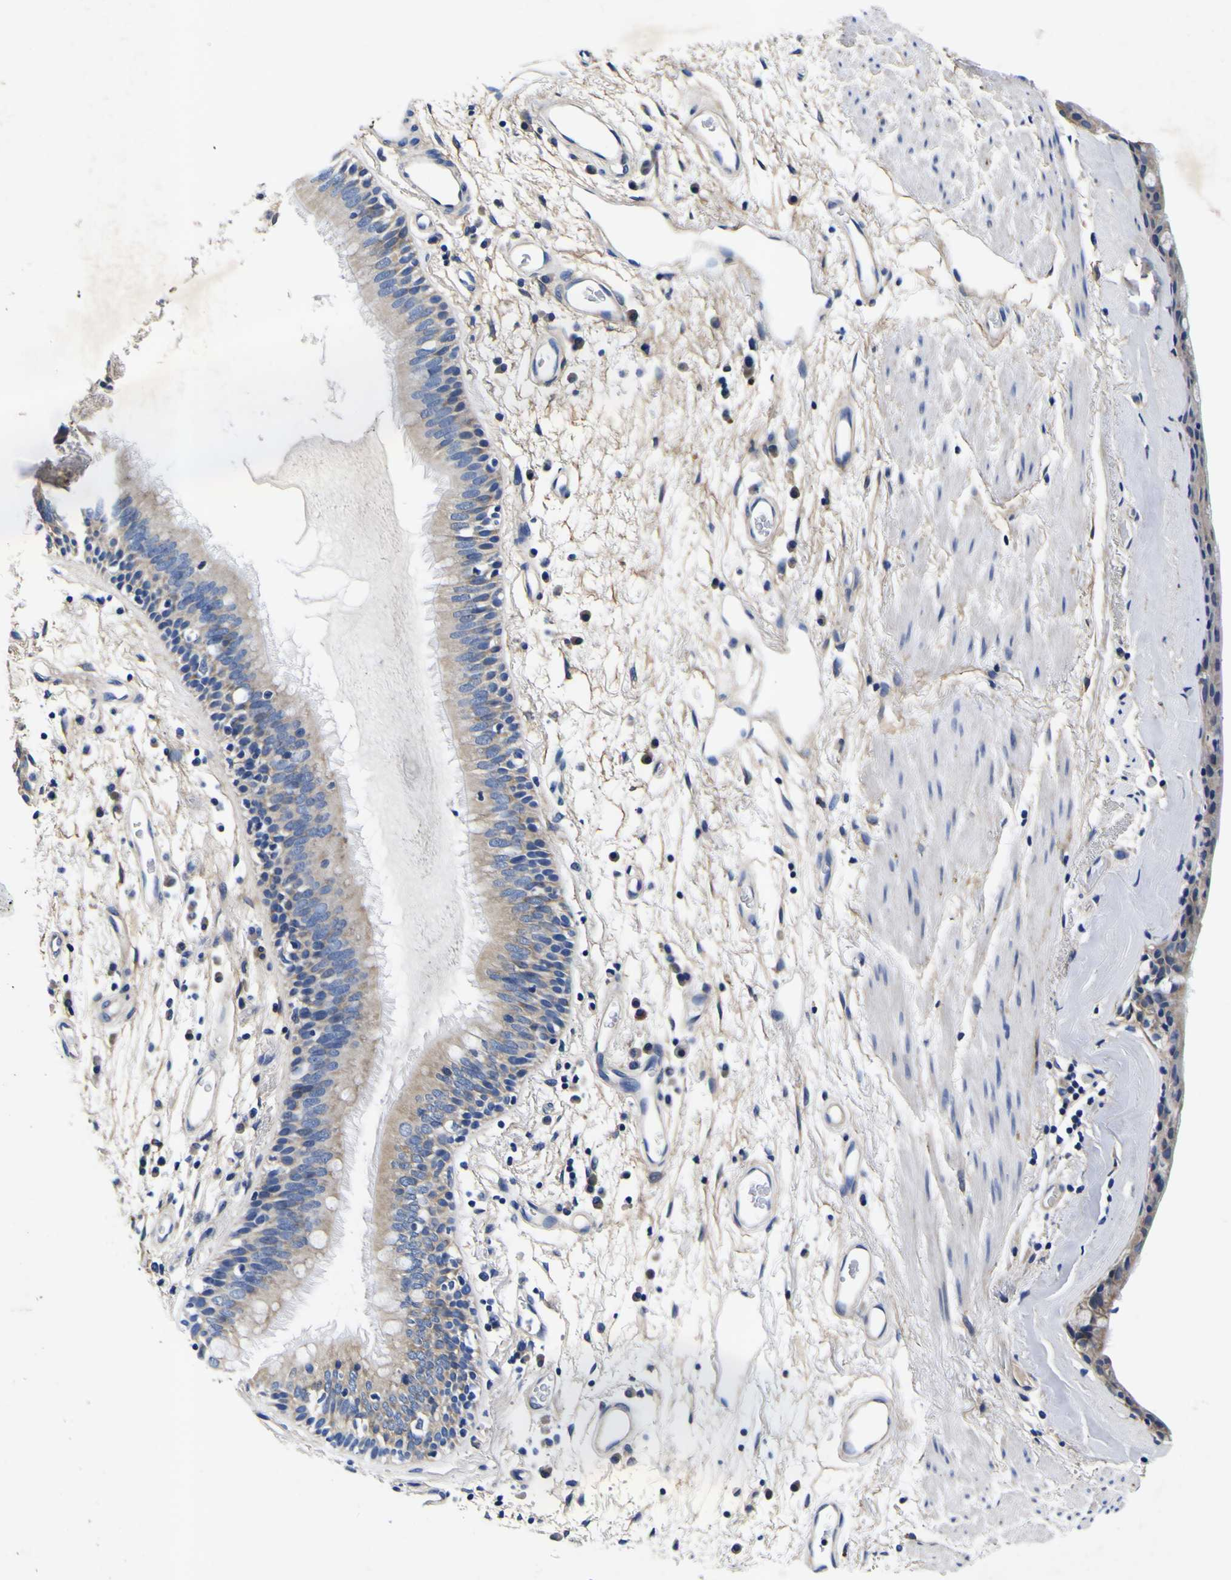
{"staining": {"intensity": "weak", "quantity": "25%-75%", "location": "cytoplasmic/membranous"}, "tissue": "bronchus", "cell_type": "Respiratory epithelial cells", "image_type": "normal", "snomed": [{"axis": "morphology", "description": "Normal tissue, NOS"}, {"axis": "morphology", "description": "Adenocarcinoma, NOS"}, {"axis": "topography", "description": "Bronchus"}, {"axis": "topography", "description": "Lung"}], "caption": "Immunohistochemistry (IHC) image of normal human bronchus stained for a protein (brown), which shows low levels of weak cytoplasmic/membranous positivity in approximately 25%-75% of respiratory epithelial cells.", "gene": "VASN", "patient": {"sex": "female", "age": 54}}